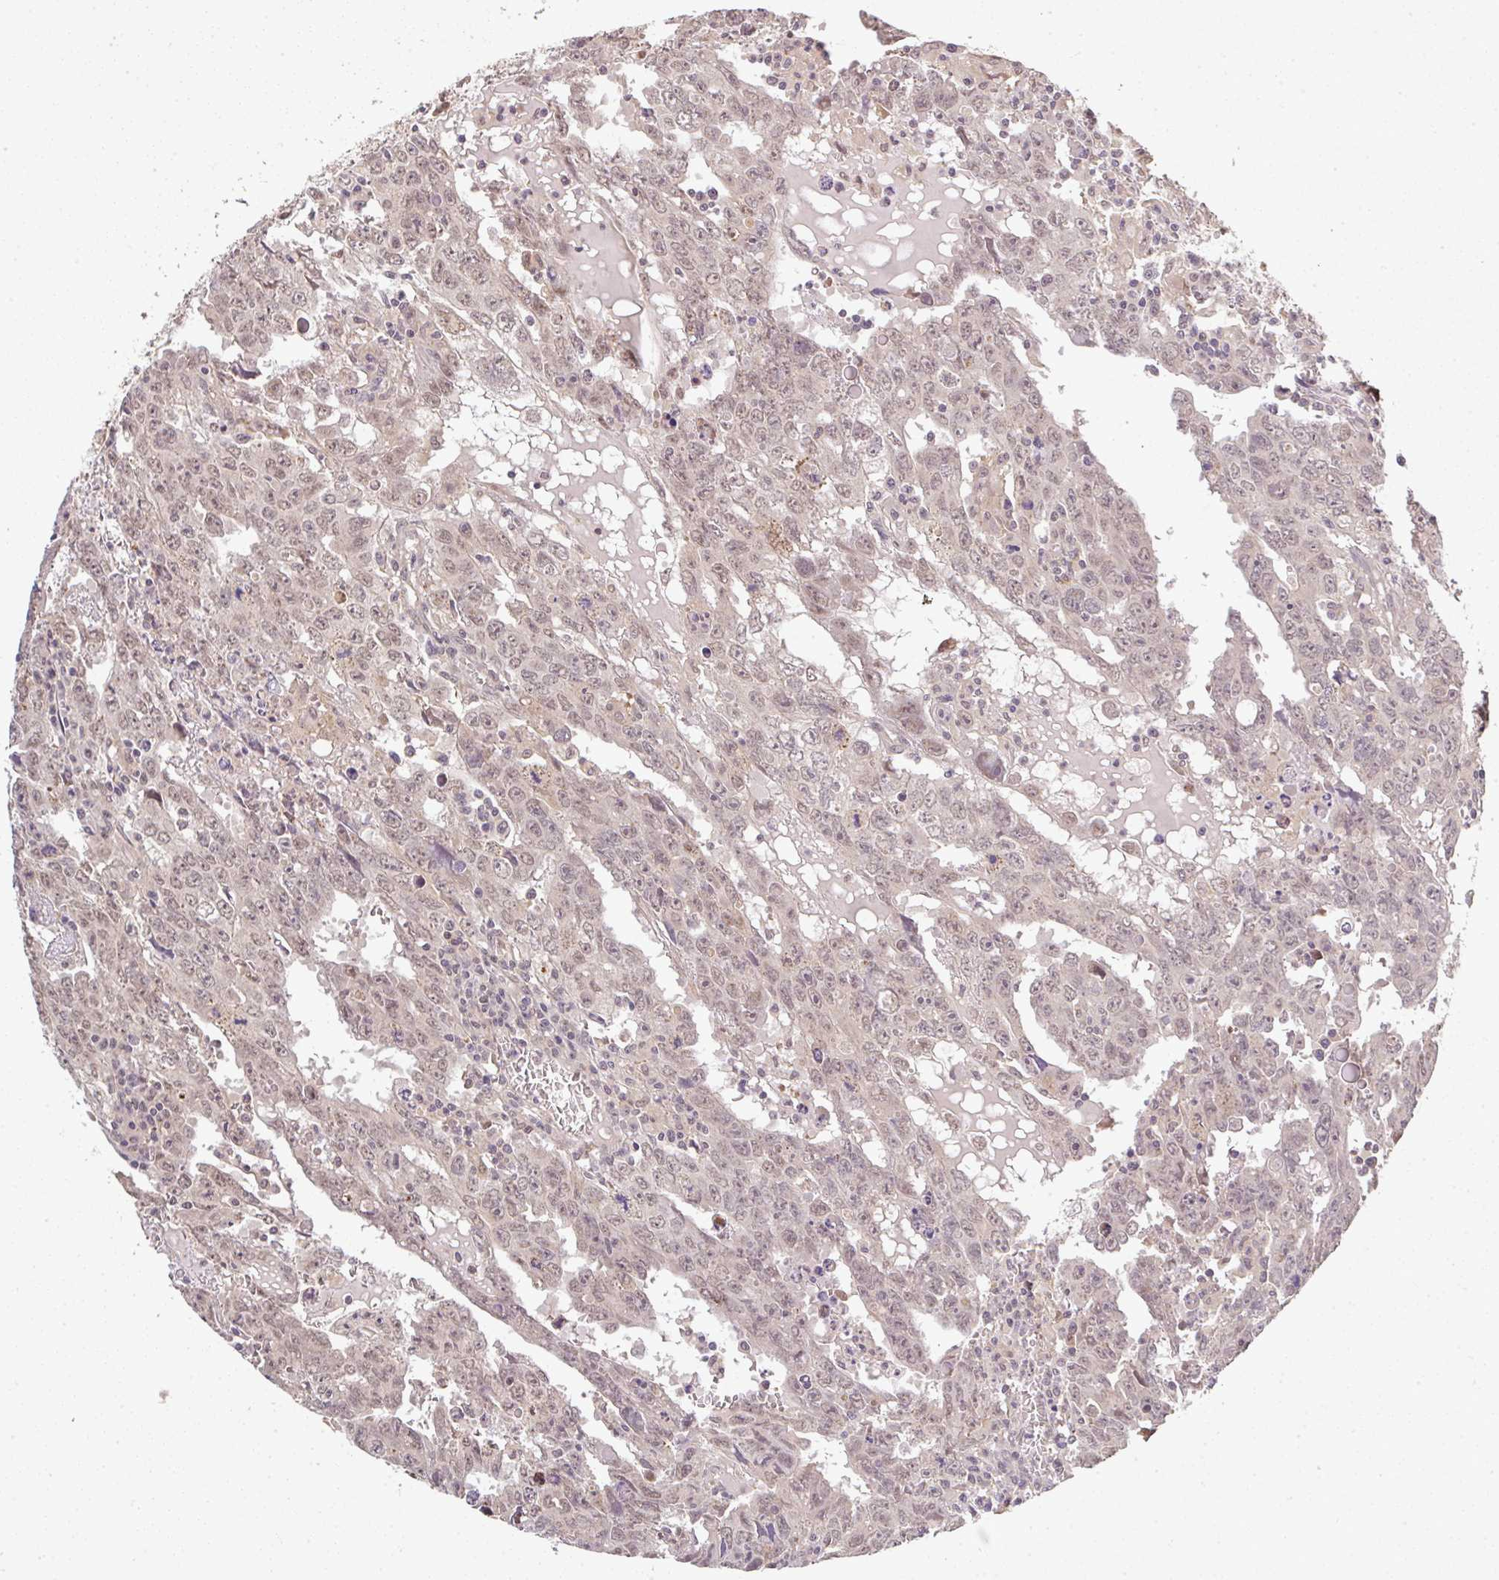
{"staining": {"intensity": "weak", "quantity": ">75%", "location": "nuclear"}, "tissue": "testis cancer", "cell_type": "Tumor cells", "image_type": "cancer", "snomed": [{"axis": "morphology", "description": "Carcinoma, Embryonal, NOS"}, {"axis": "topography", "description": "Testis"}], "caption": "This histopathology image reveals embryonal carcinoma (testis) stained with IHC to label a protein in brown. The nuclear of tumor cells show weak positivity for the protein. Nuclei are counter-stained blue.", "gene": "FAM153A", "patient": {"sex": "male", "age": 22}}